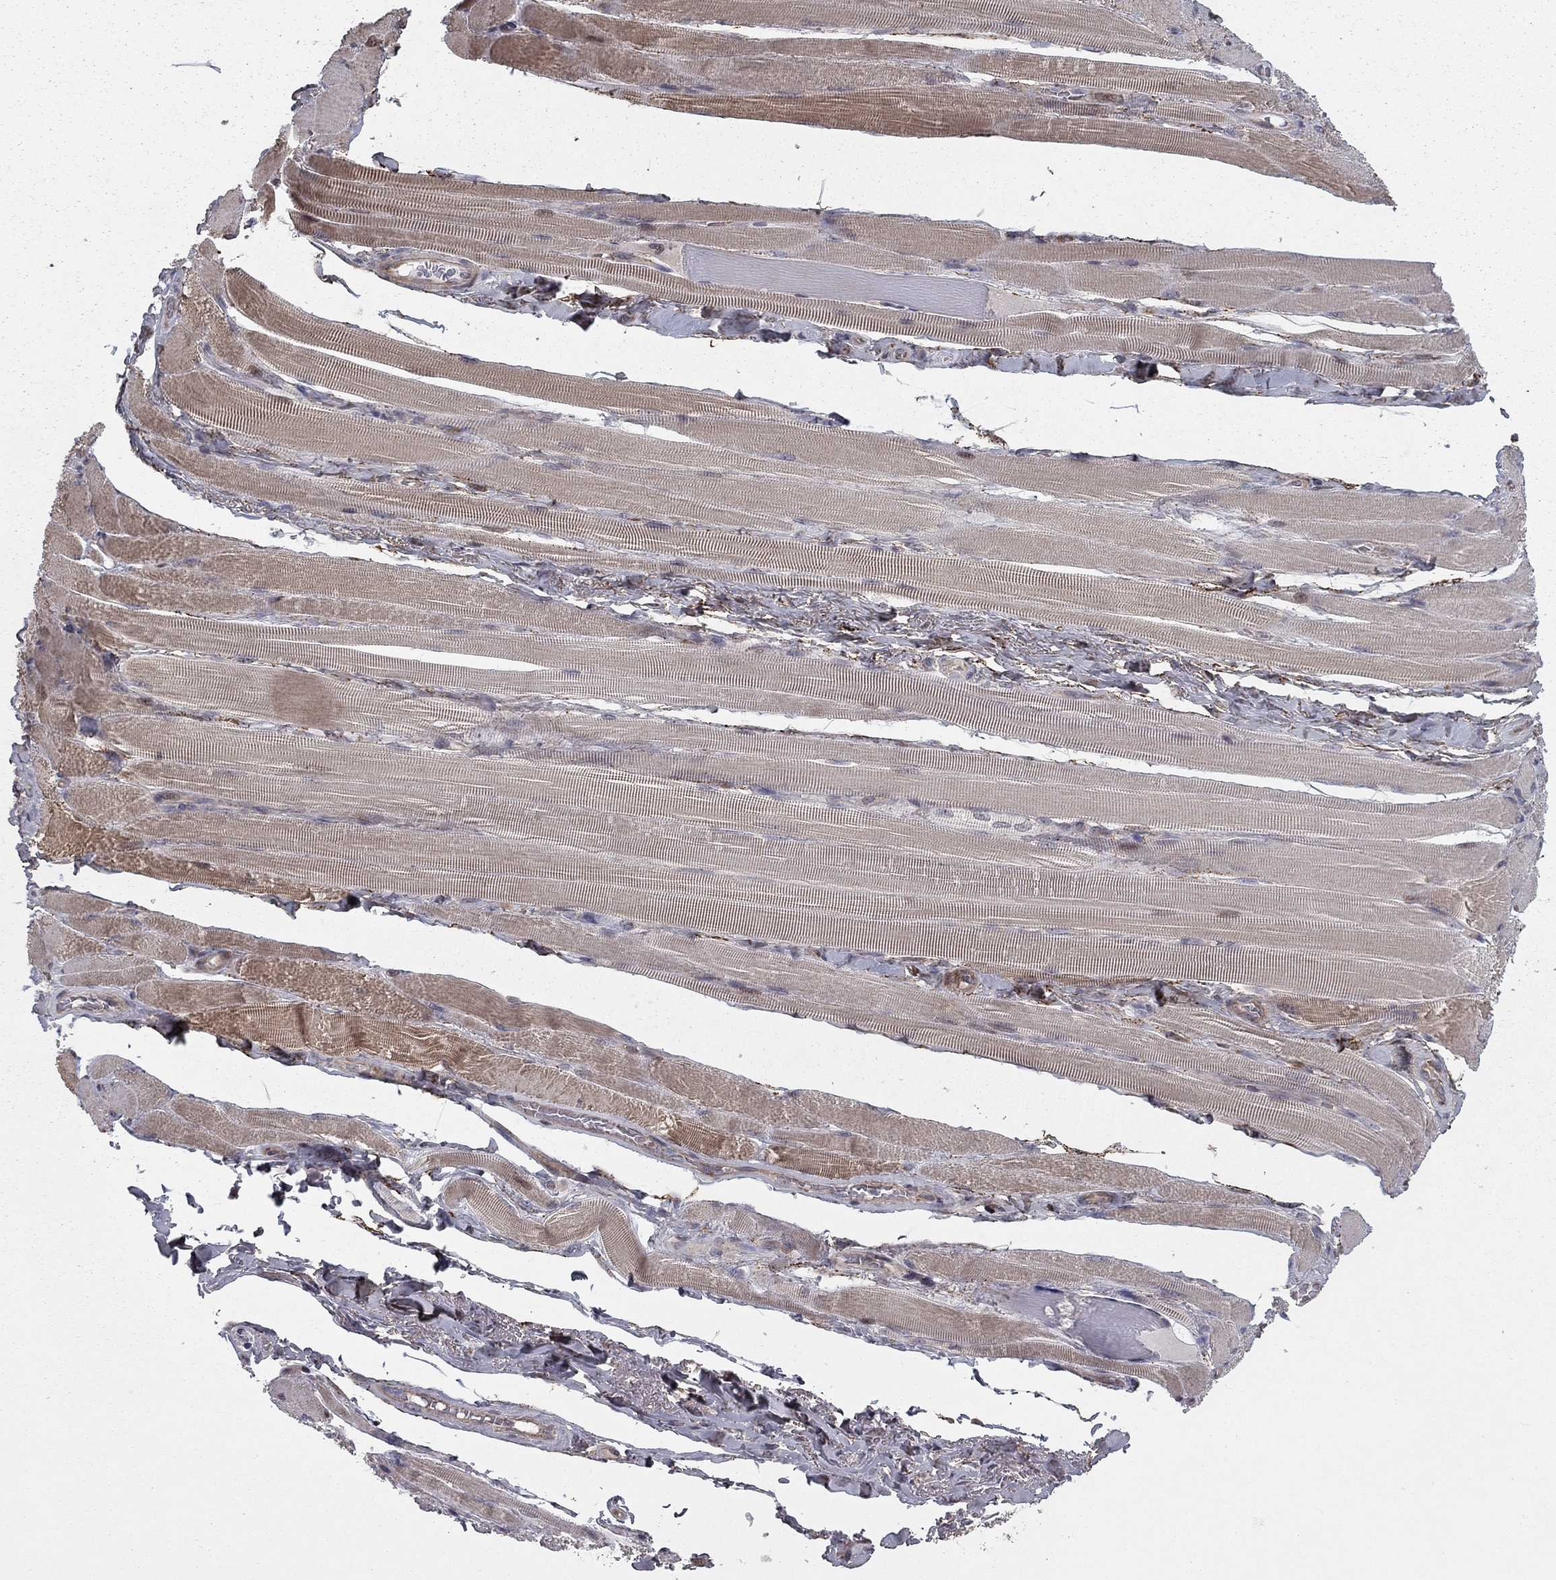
{"staining": {"intensity": "strong", "quantity": "<25%", "location": "cytoplasmic/membranous"}, "tissue": "skeletal muscle", "cell_type": "Myocytes", "image_type": "normal", "snomed": [{"axis": "morphology", "description": "Normal tissue, NOS"}, {"axis": "topography", "description": "Skeletal muscle"}, {"axis": "topography", "description": "Anal"}, {"axis": "topography", "description": "Peripheral nerve tissue"}], "caption": "IHC staining of benign skeletal muscle, which exhibits medium levels of strong cytoplasmic/membranous staining in about <25% of myocytes indicating strong cytoplasmic/membranous protein positivity. The staining was performed using DAB (3,3'-diaminobenzidine) (brown) for protein detection and nuclei were counterstained in hematoxylin (blue).", "gene": "DUSP7", "patient": {"sex": "male", "age": 53}}